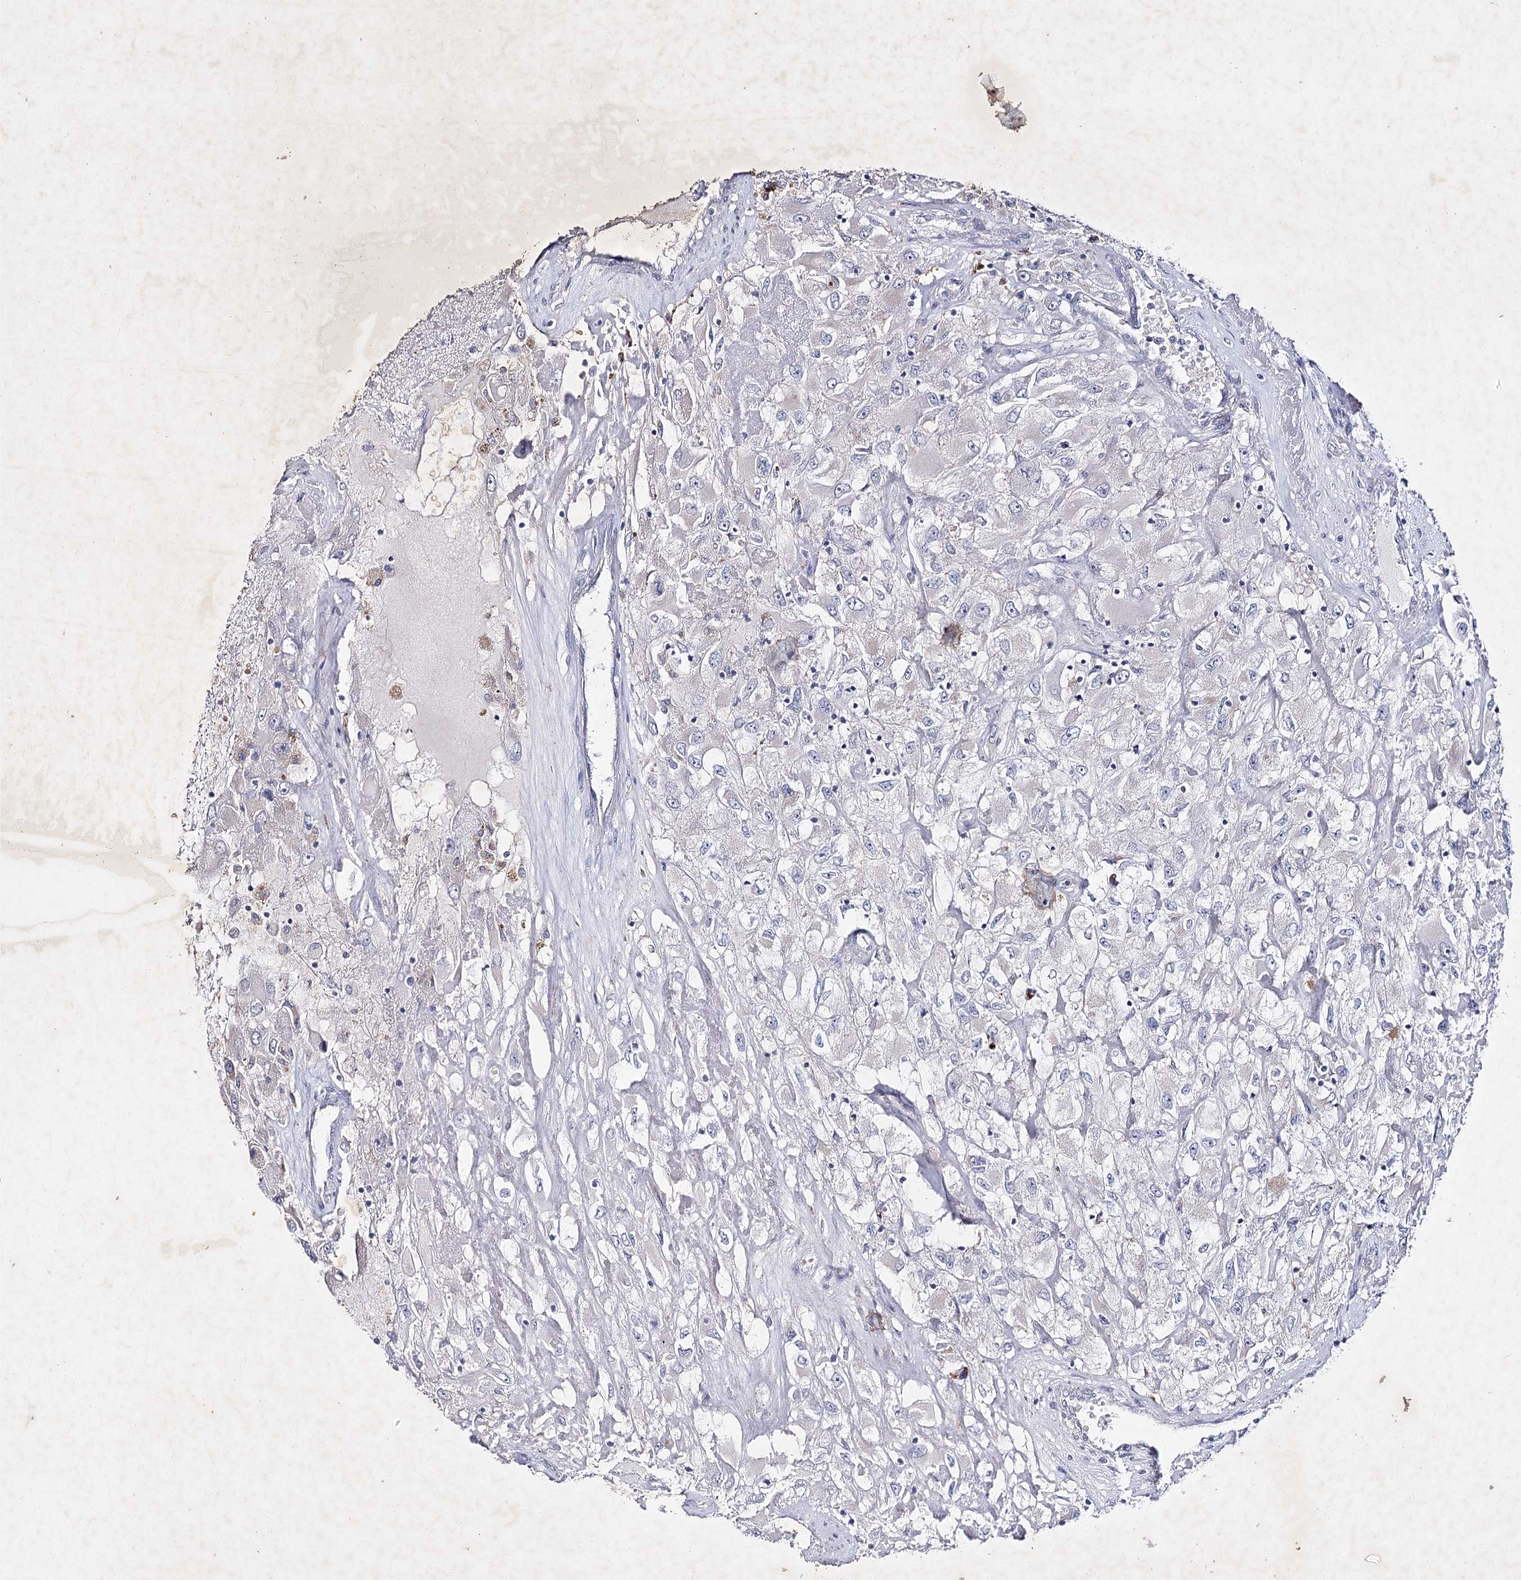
{"staining": {"intensity": "negative", "quantity": "none", "location": "none"}, "tissue": "renal cancer", "cell_type": "Tumor cells", "image_type": "cancer", "snomed": [{"axis": "morphology", "description": "Adenocarcinoma, NOS"}, {"axis": "topography", "description": "Kidney"}], "caption": "A micrograph of human adenocarcinoma (renal) is negative for staining in tumor cells.", "gene": "COX15", "patient": {"sex": "female", "age": 52}}